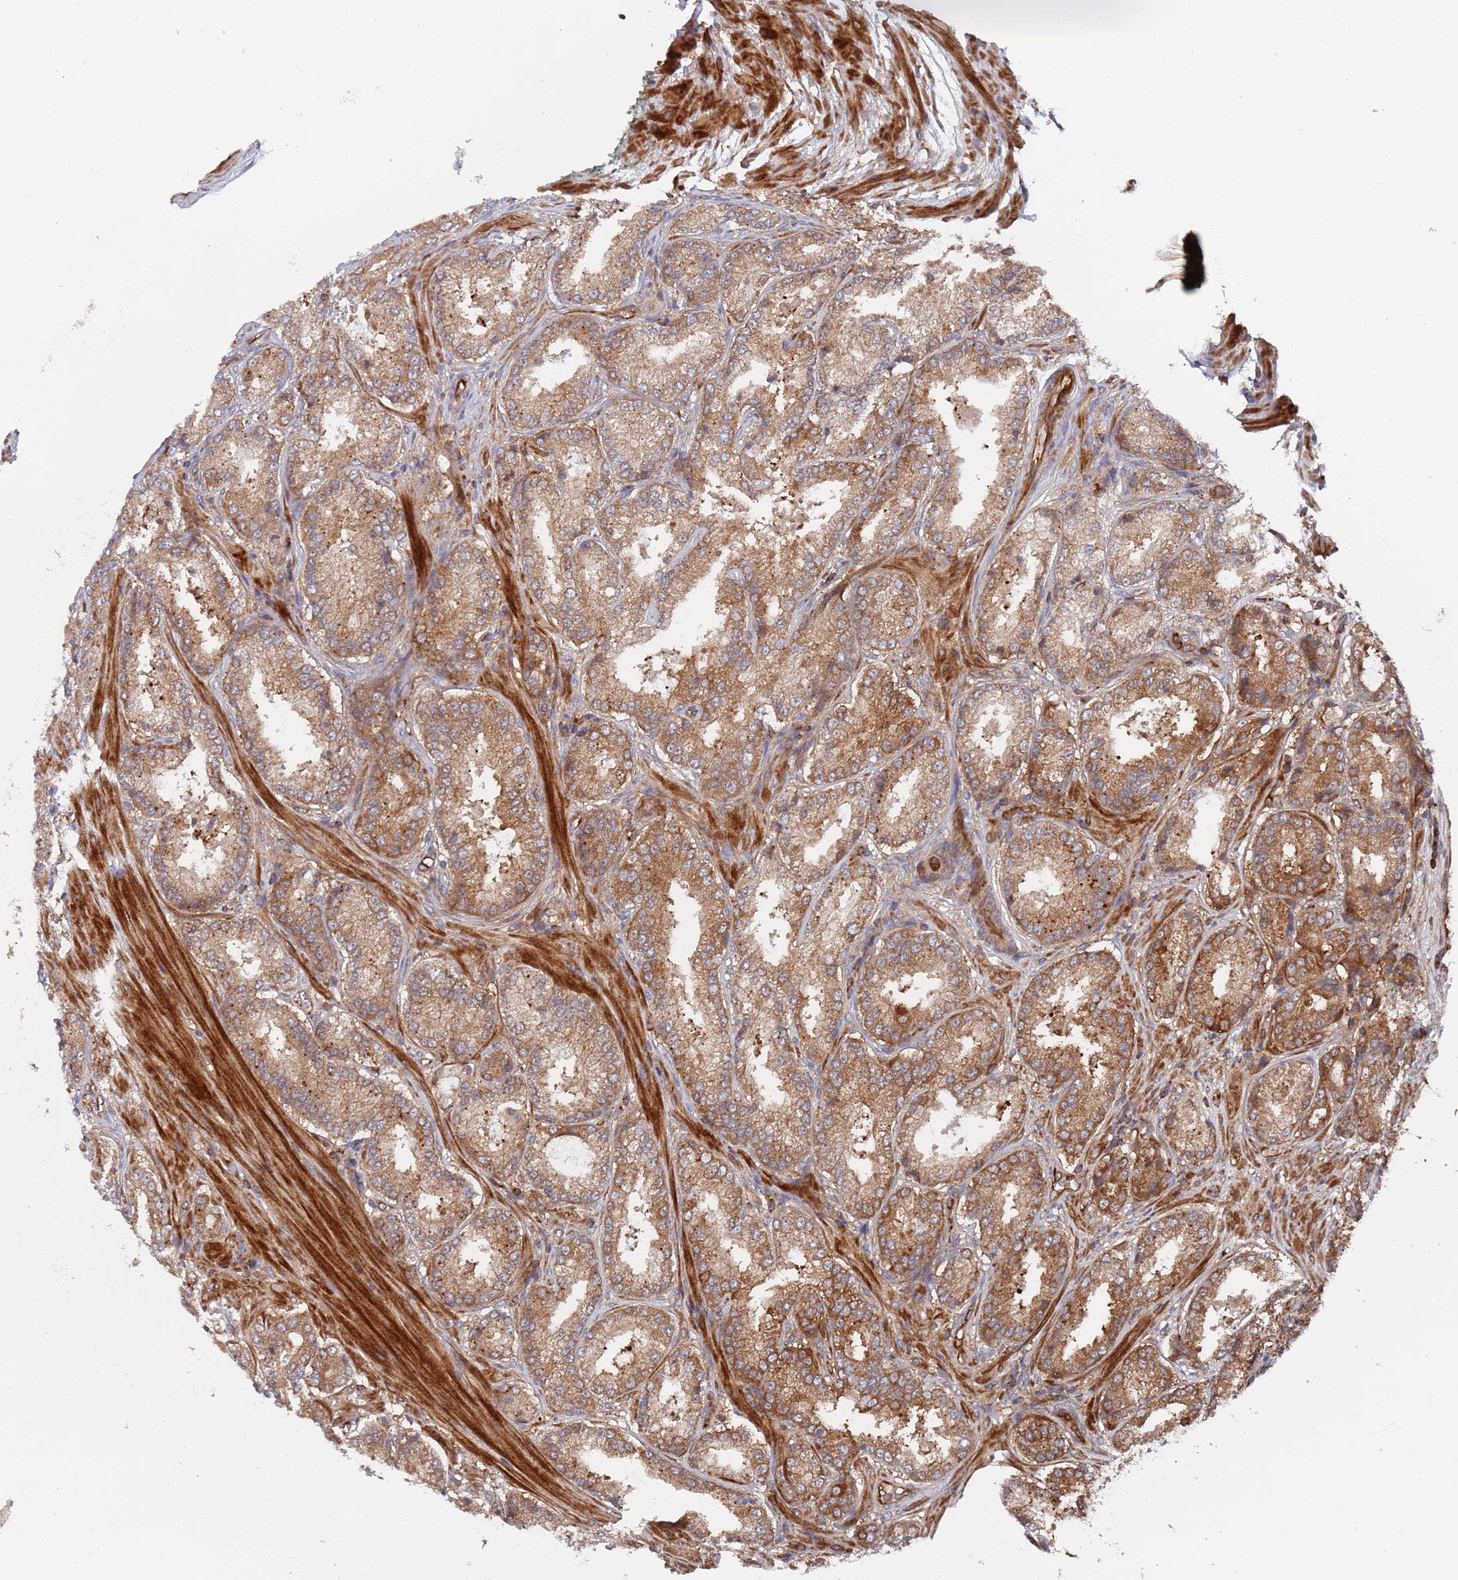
{"staining": {"intensity": "moderate", "quantity": ">75%", "location": "cytoplasmic/membranous"}, "tissue": "prostate cancer", "cell_type": "Tumor cells", "image_type": "cancer", "snomed": [{"axis": "morphology", "description": "Adenocarcinoma, Low grade"}, {"axis": "topography", "description": "Prostate"}], "caption": "Brown immunohistochemical staining in prostate cancer displays moderate cytoplasmic/membranous positivity in approximately >75% of tumor cells.", "gene": "DDX60", "patient": {"sex": "male", "age": 59}}